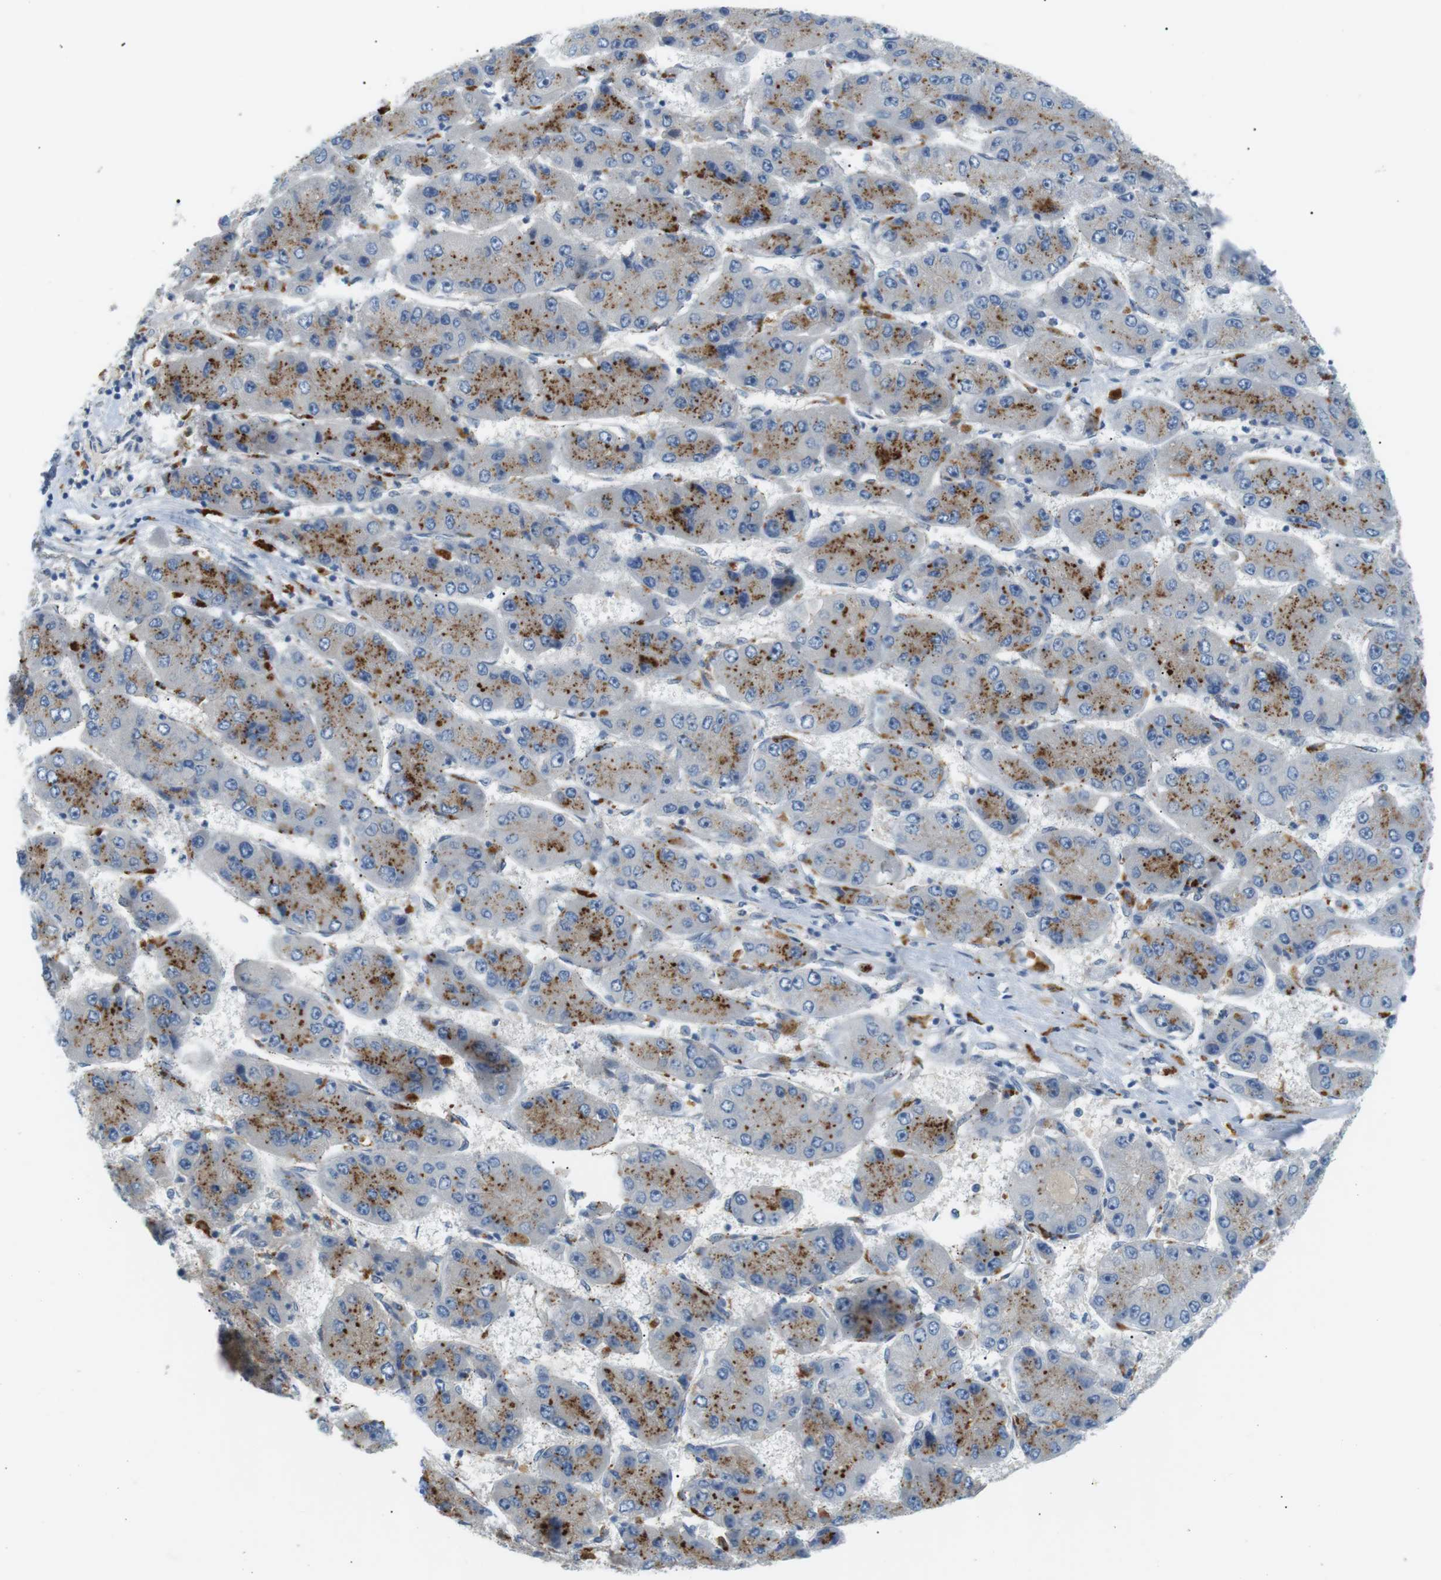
{"staining": {"intensity": "moderate", "quantity": ">75%", "location": "cytoplasmic/membranous"}, "tissue": "liver cancer", "cell_type": "Tumor cells", "image_type": "cancer", "snomed": [{"axis": "morphology", "description": "Carcinoma, Hepatocellular, NOS"}, {"axis": "topography", "description": "Liver"}], "caption": "Hepatocellular carcinoma (liver) stained for a protein (brown) reveals moderate cytoplasmic/membranous positive expression in about >75% of tumor cells.", "gene": "B4GALNT2", "patient": {"sex": "female", "age": 61}}